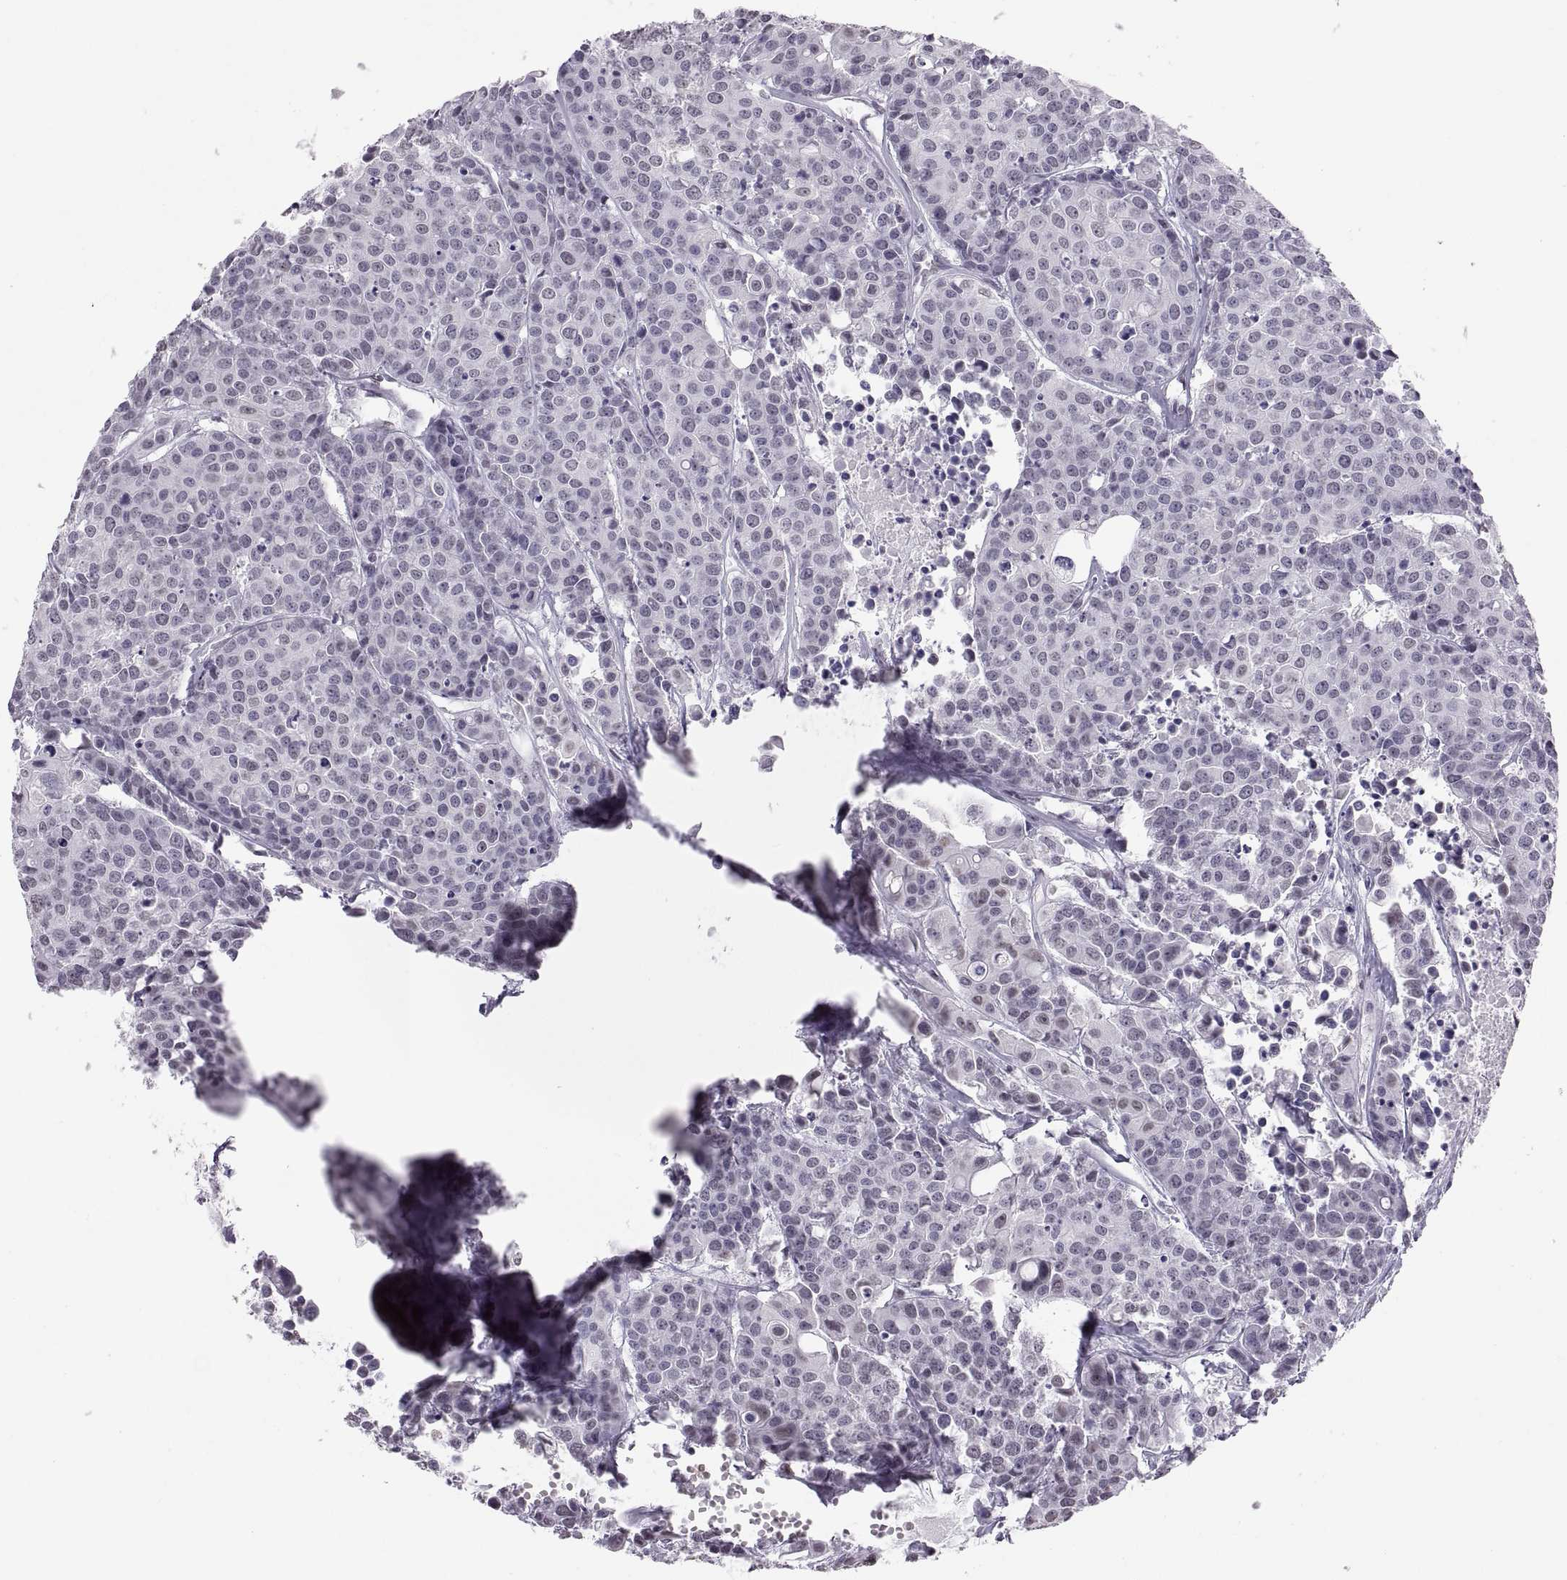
{"staining": {"intensity": "negative", "quantity": "none", "location": "none"}, "tissue": "carcinoid", "cell_type": "Tumor cells", "image_type": "cancer", "snomed": [{"axis": "morphology", "description": "Carcinoid, malignant, NOS"}, {"axis": "topography", "description": "Colon"}], "caption": "Immunohistochemical staining of human carcinoid shows no significant expression in tumor cells. (DAB (3,3'-diaminobenzidine) IHC, high magnification).", "gene": "CARTPT", "patient": {"sex": "male", "age": 81}}